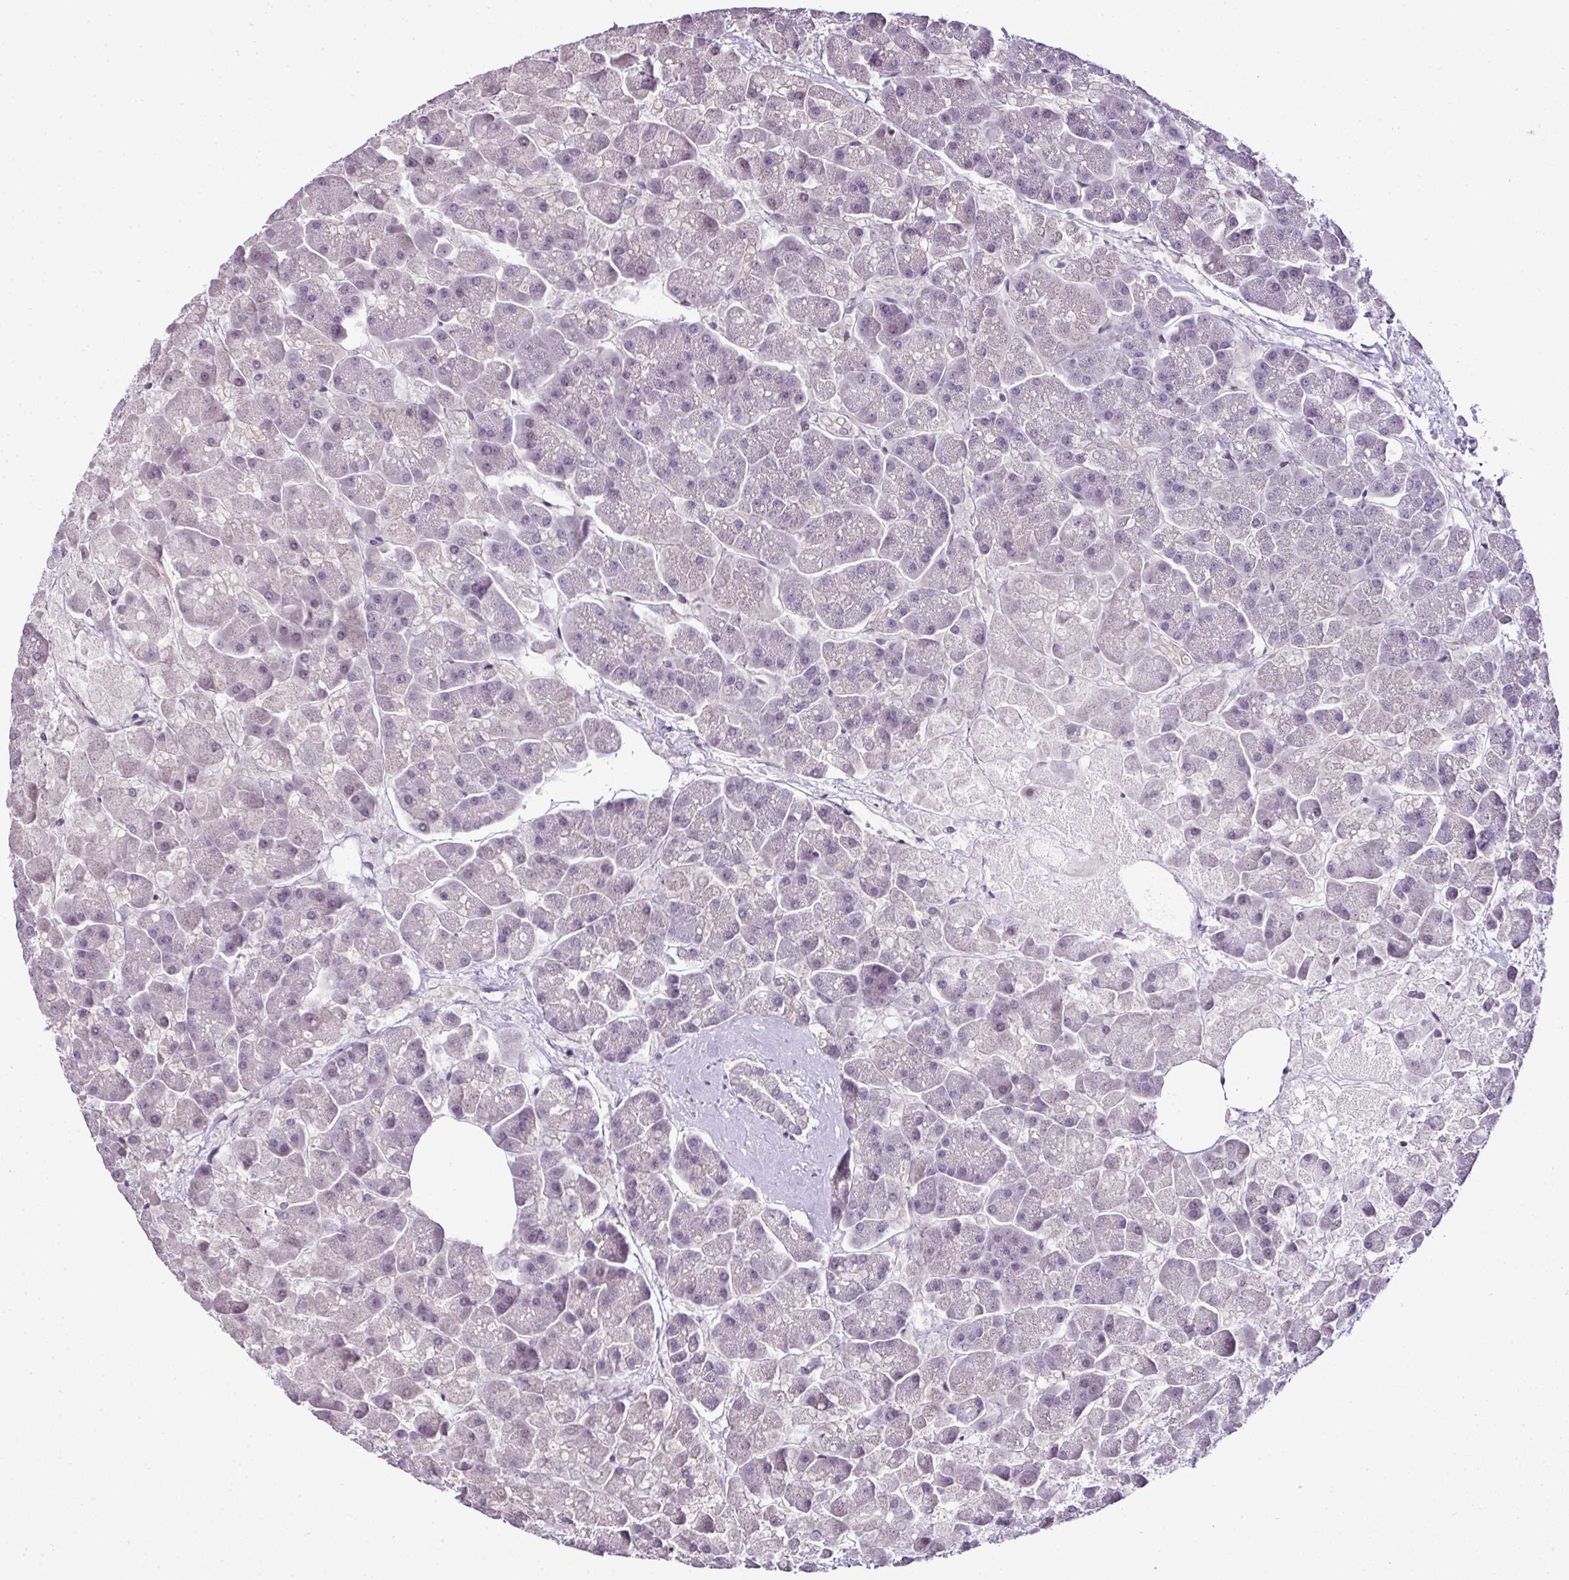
{"staining": {"intensity": "weak", "quantity": "<25%", "location": "nuclear"}, "tissue": "pancreas", "cell_type": "Exocrine glandular cells", "image_type": "normal", "snomed": [{"axis": "morphology", "description": "Normal tissue, NOS"}, {"axis": "topography", "description": "Pancreas"}, {"axis": "topography", "description": "Peripheral nerve tissue"}], "caption": "Histopathology image shows no significant protein expression in exocrine glandular cells of benign pancreas.", "gene": "TEX30", "patient": {"sex": "male", "age": 54}}